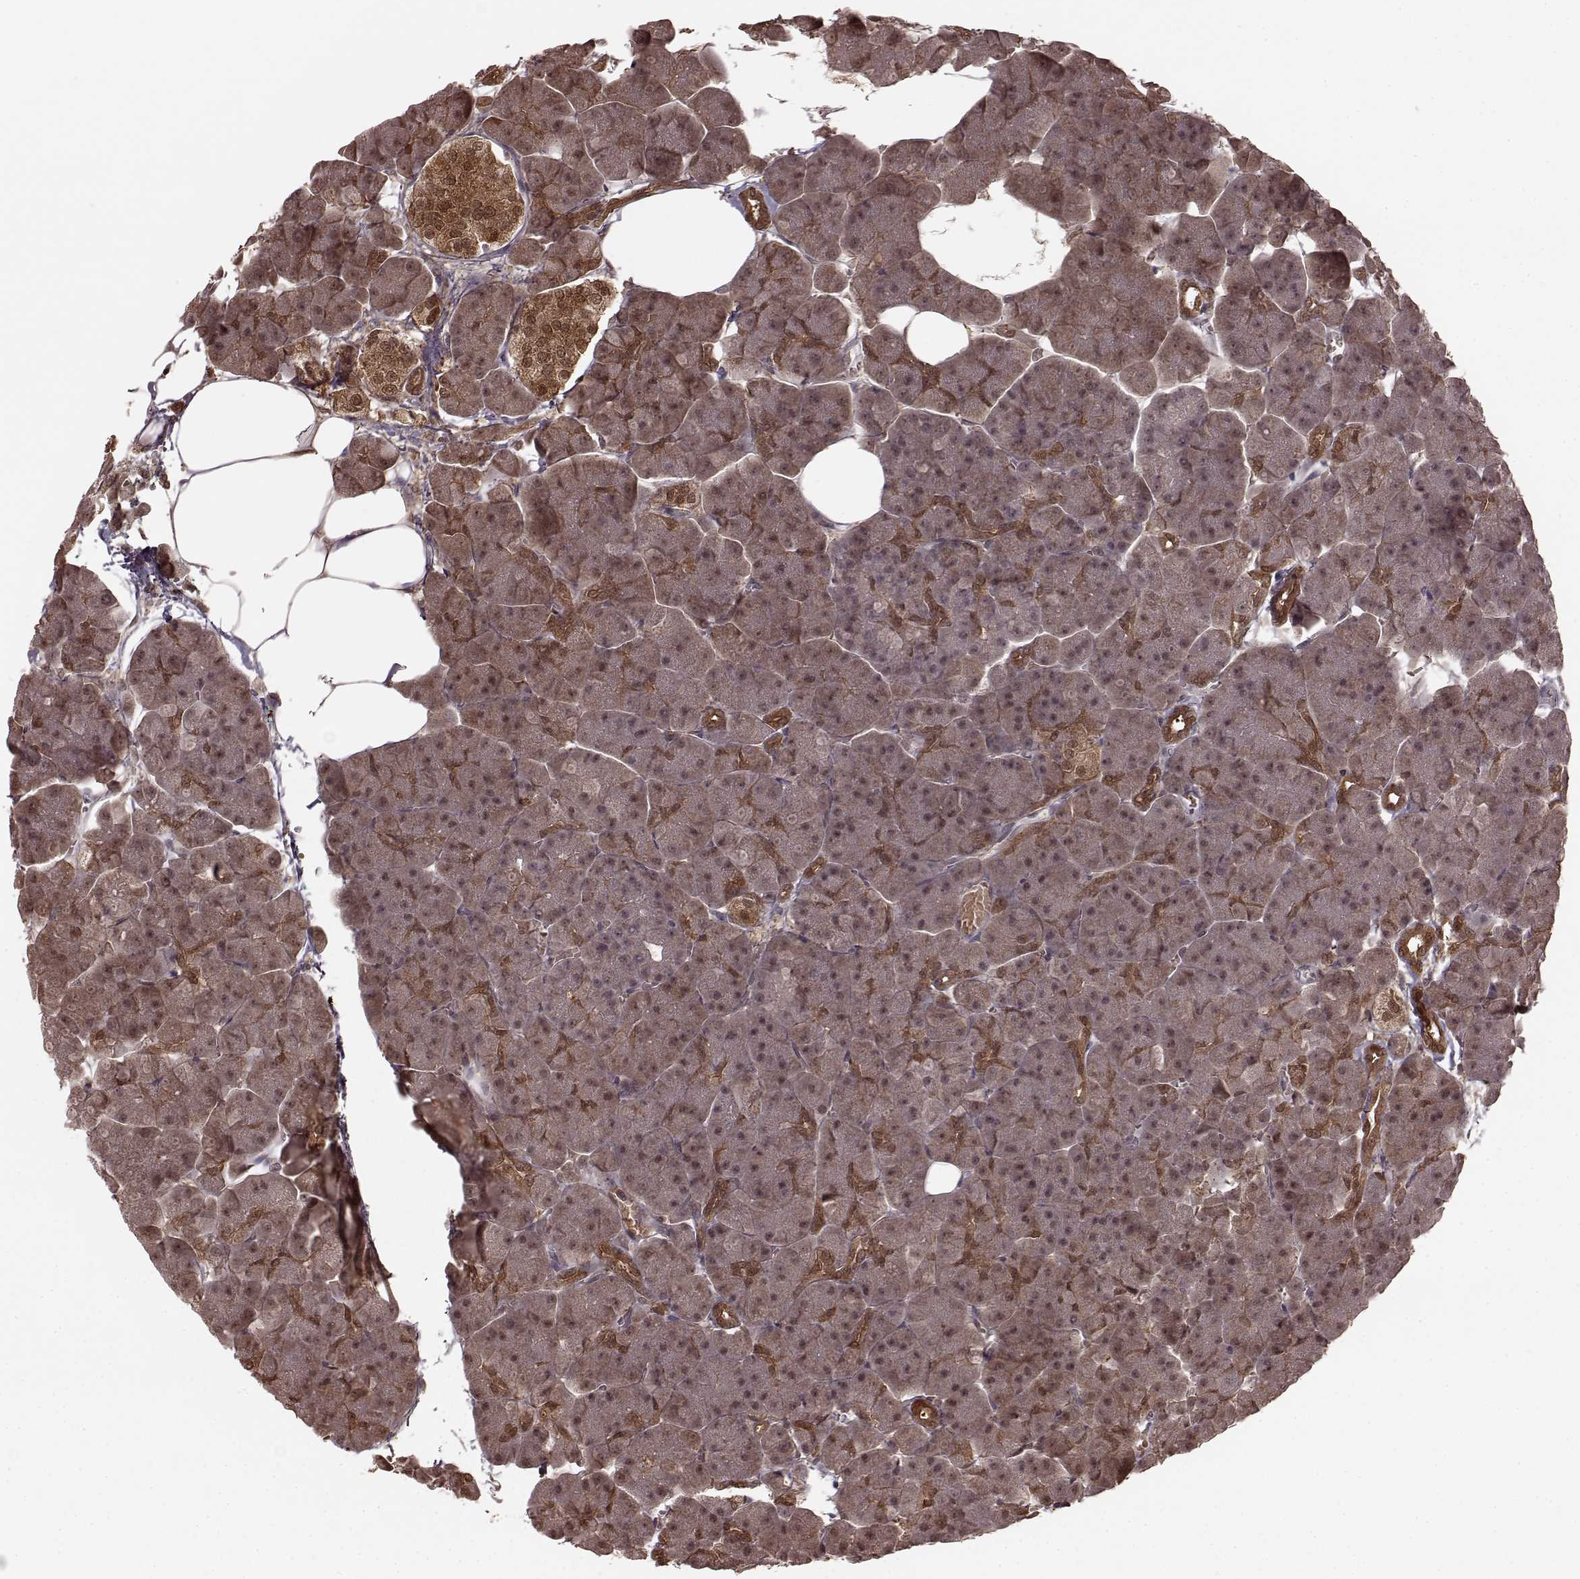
{"staining": {"intensity": "moderate", "quantity": "25%-75%", "location": "cytoplasmic/membranous,nuclear"}, "tissue": "pancreas", "cell_type": "Exocrine glandular cells", "image_type": "normal", "snomed": [{"axis": "morphology", "description": "Normal tissue, NOS"}, {"axis": "topography", "description": "Adipose tissue"}, {"axis": "topography", "description": "Pancreas"}, {"axis": "topography", "description": "Peripheral nerve tissue"}], "caption": "Exocrine glandular cells reveal medium levels of moderate cytoplasmic/membranous,nuclear staining in about 25%-75% of cells in unremarkable pancreas. (DAB = brown stain, brightfield microscopy at high magnification).", "gene": "GSS", "patient": {"sex": "female", "age": 58}}